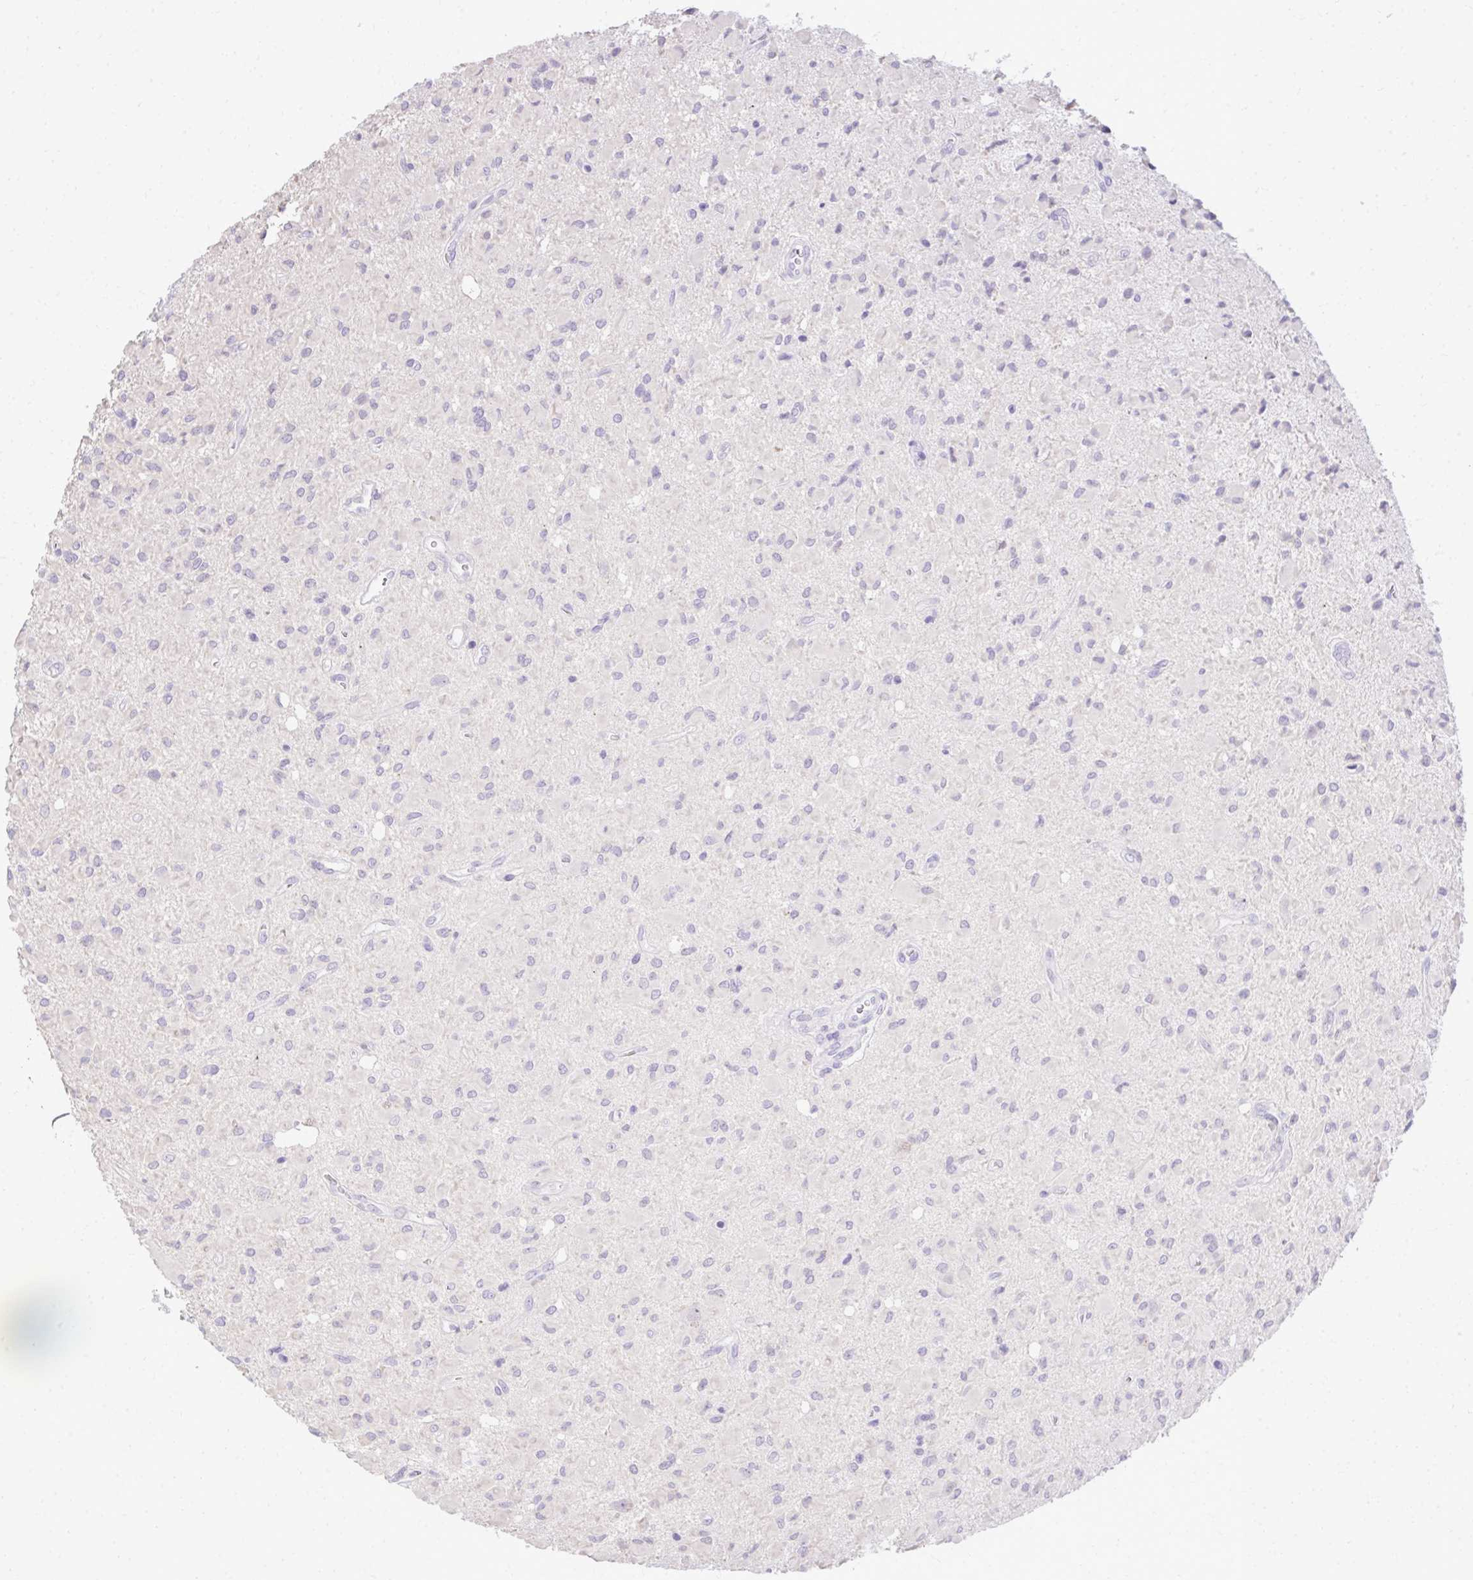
{"staining": {"intensity": "negative", "quantity": "none", "location": "none"}, "tissue": "glioma", "cell_type": "Tumor cells", "image_type": "cancer", "snomed": [{"axis": "morphology", "description": "Glioma, malignant, Low grade"}, {"axis": "topography", "description": "Brain"}], "caption": "Low-grade glioma (malignant) stained for a protein using immunohistochemistry exhibits no staining tumor cells.", "gene": "EID3", "patient": {"sex": "female", "age": 33}}